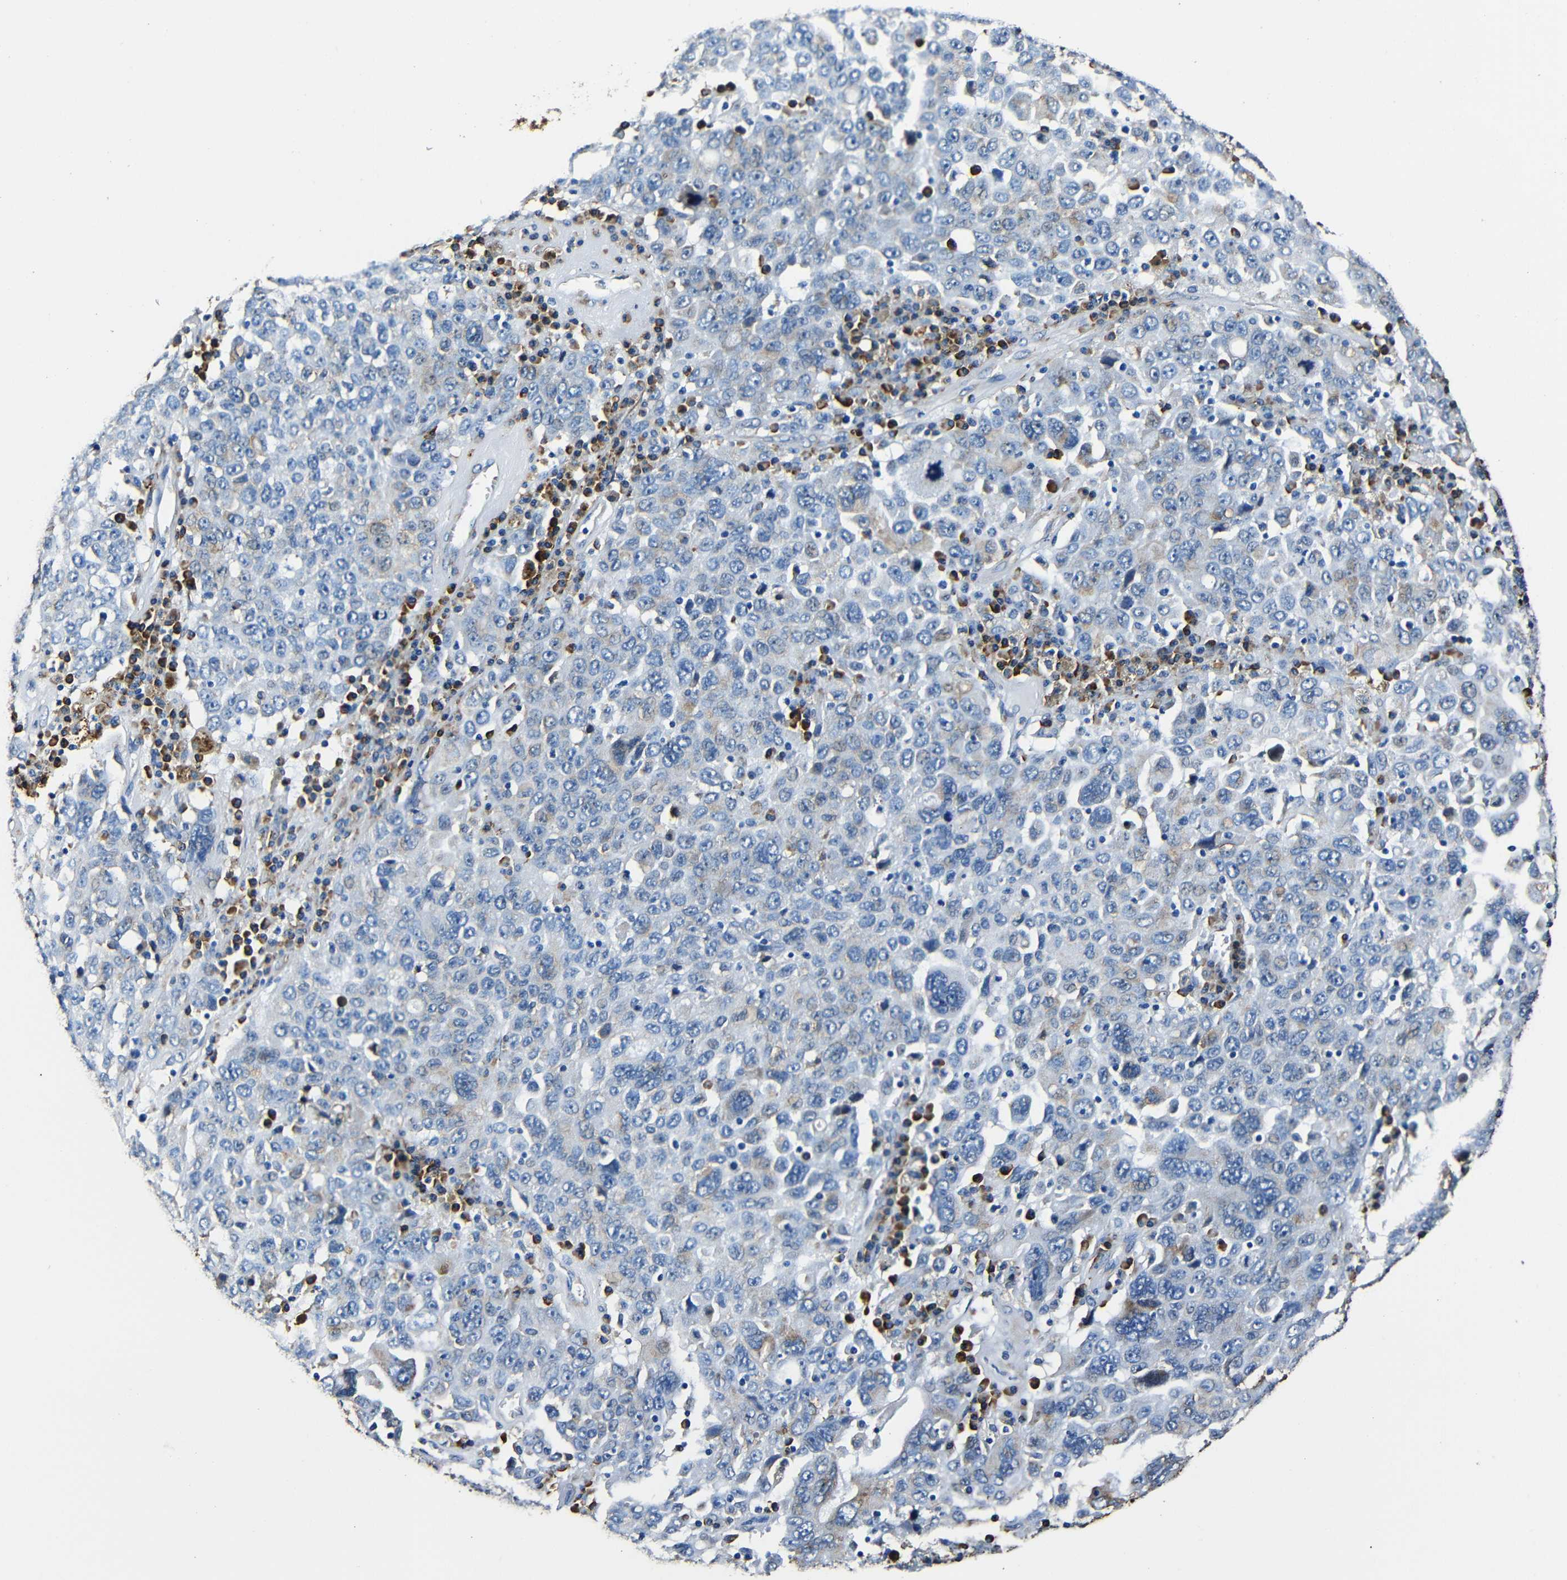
{"staining": {"intensity": "weak", "quantity": "<25%", "location": "cytoplasmic/membranous"}, "tissue": "ovarian cancer", "cell_type": "Tumor cells", "image_type": "cancer", "snomed": [{"axis": "morphology", "description": "Carcinoma, endometroid"}, {"axis": "topography", "description": "Ovary"}], "caption": "Endometroid carcinoma (ovarian) was stained to show a protein in brown. There is no significant staining in tumor cells. (DAB IHC with hematoxylin counter stain).", "gene": "RRBP1", "patient": {"sex": "female", "age": 62}}